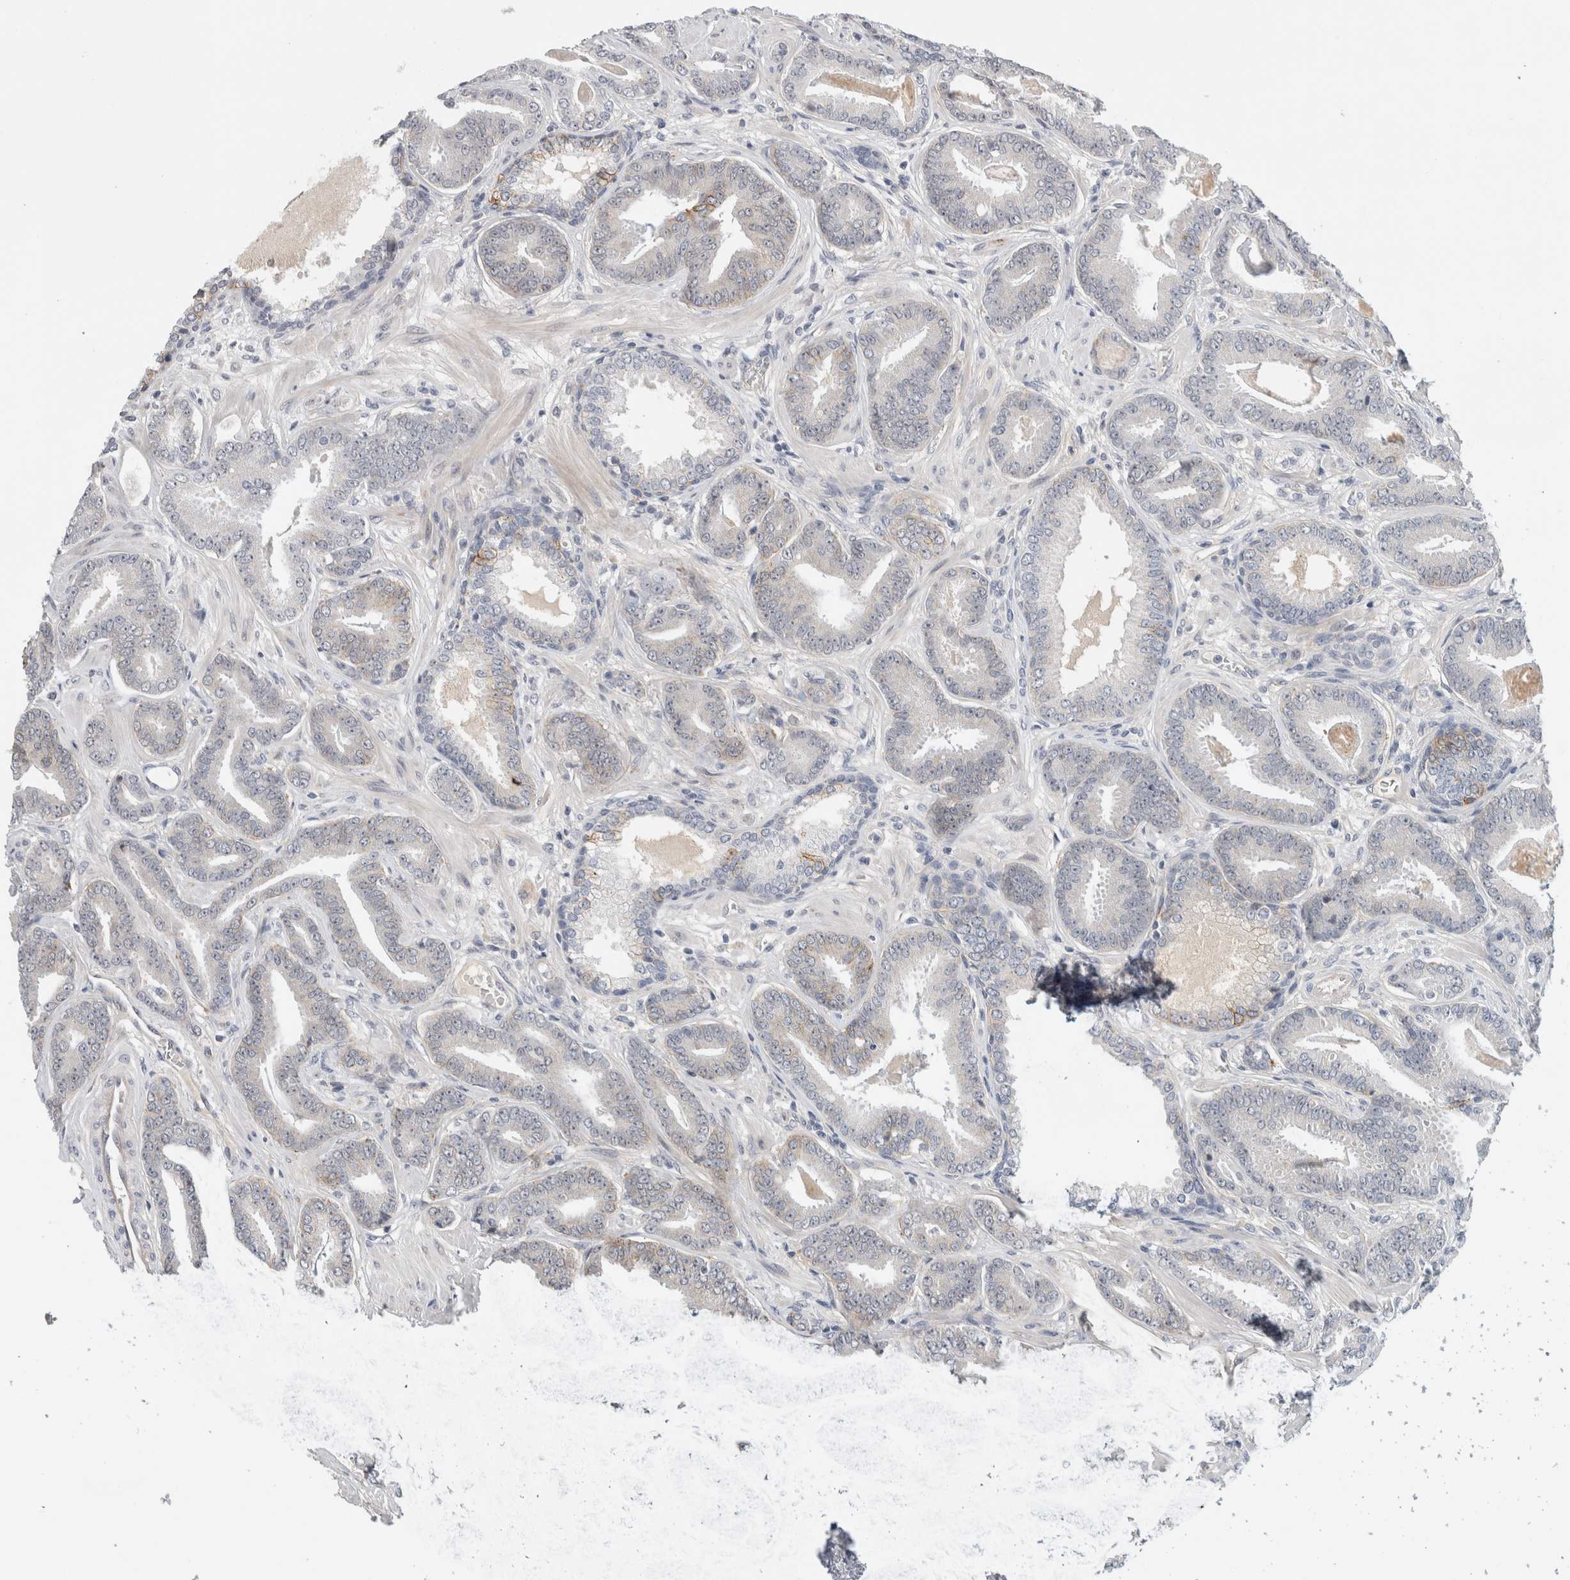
{"staining": {"intensity": "weak", "quantity": "25%-75%", "location": "nuclear"}, "tissue": "prostate cancer", "cell_type": "Tumor cells", "image_type": "cancer", "snomed": [{"axis": "morphology", "description": "Adenocarcinoma, Low grade"}, {"axis": "topography", "description": "Prostate"}], "caption": "DAB immunohistochemical staining of human prostate cancer (low-grade adenocarcinoma) reveals weak nuclear protein staining in approximately 25%-75% of tumor cells.", "gene": "HCN3", "patient": {"sex": "male", "age": 62}}